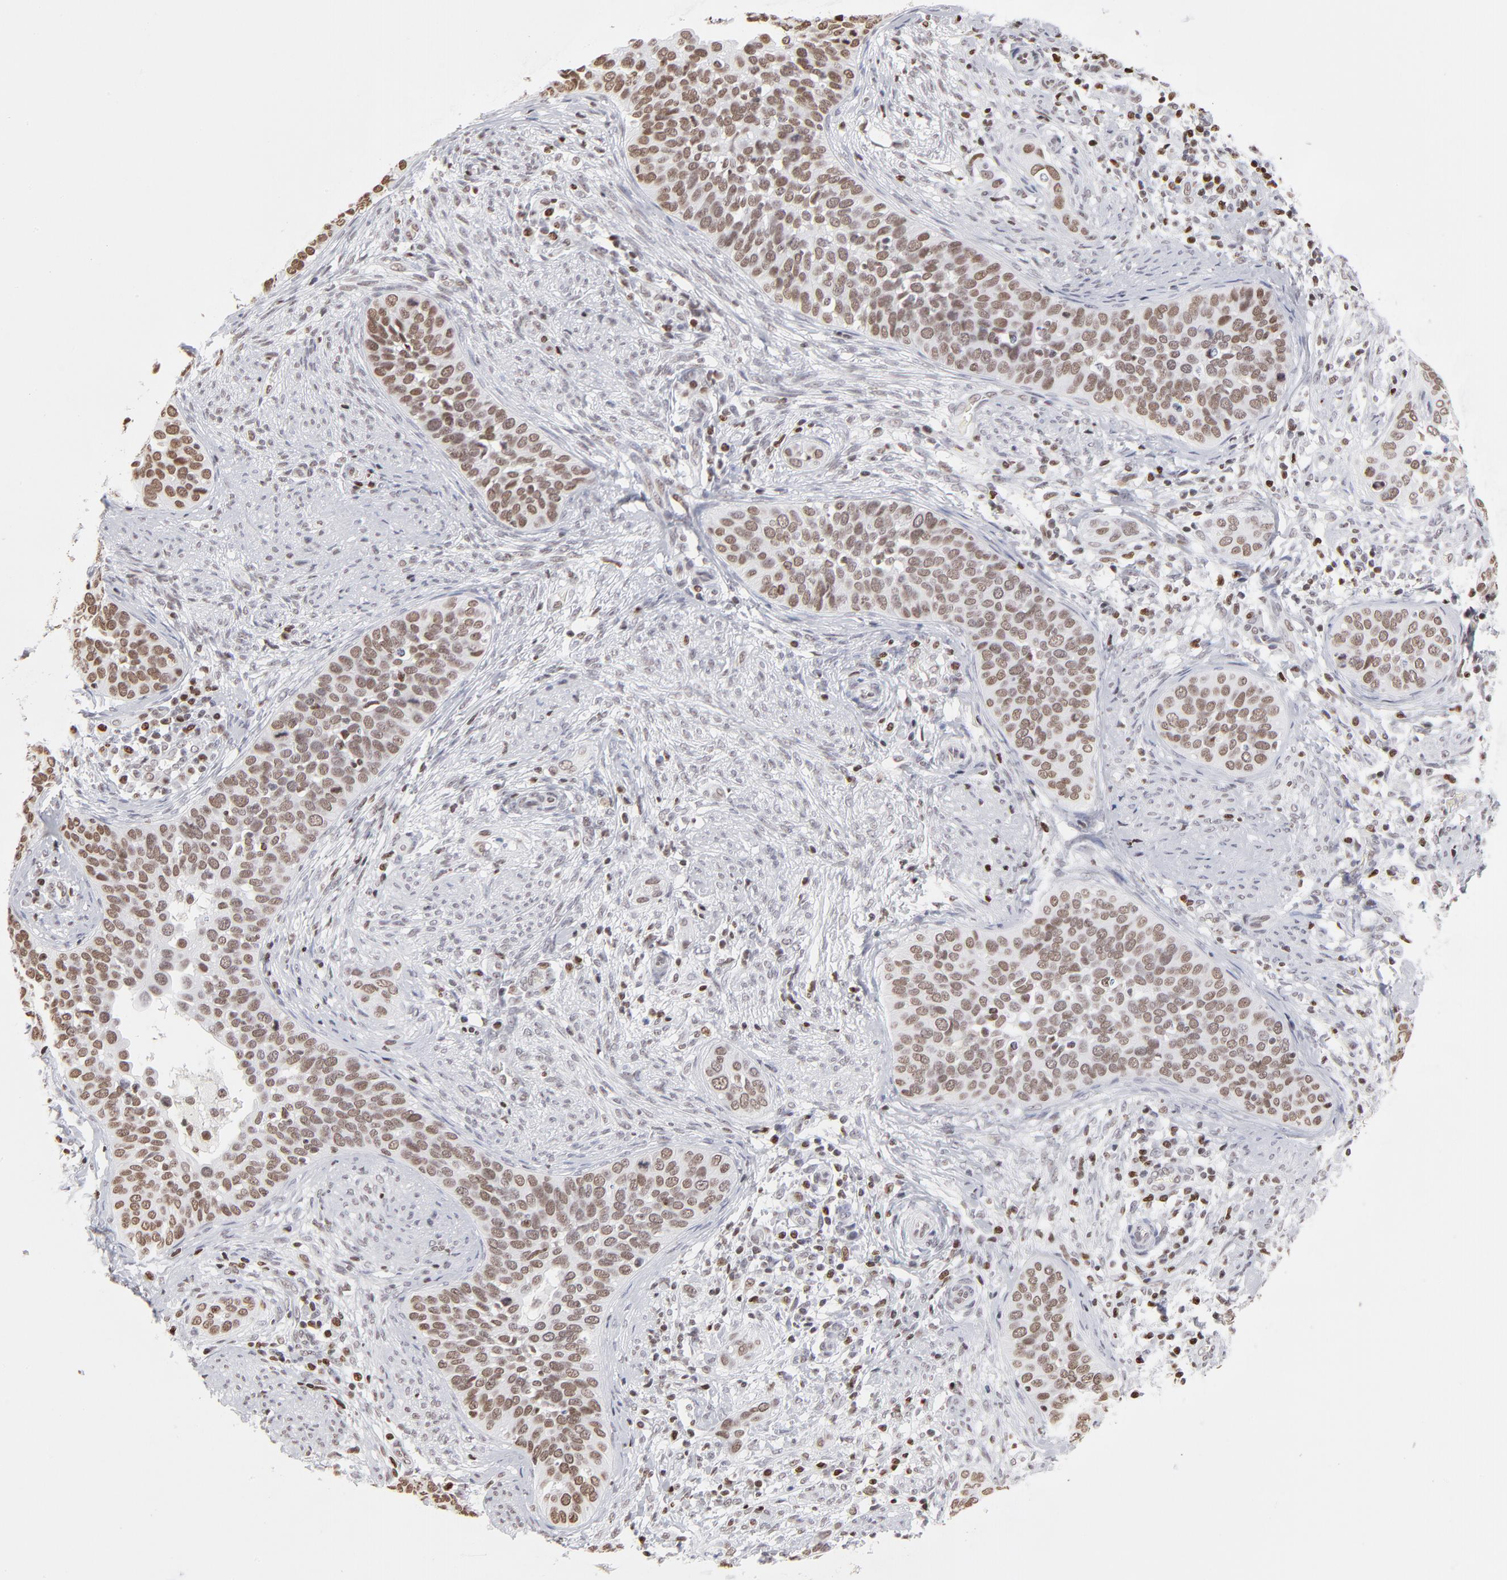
{"staining": {"intensity": "moderate", "quantity": ">75%", "location": "nuclear"}, "tissue": "cervical cancer", "cell_type": "Tumor cells", "image_type": "cancer", "snomed": [{"axis": "morphology", "description": "Squamous cell carcinoma, NOS"}, {"axis": "topography", "description": "Cervix"}], "caption": "There is medium levels of moderate nuclear expression in tumor cells of cervical squamous cell carcinoma, as demonstrated by immunohistochemical staining (brown color).", "gene": "PARP1", "patient": {"sex": "female", "age": 31}}